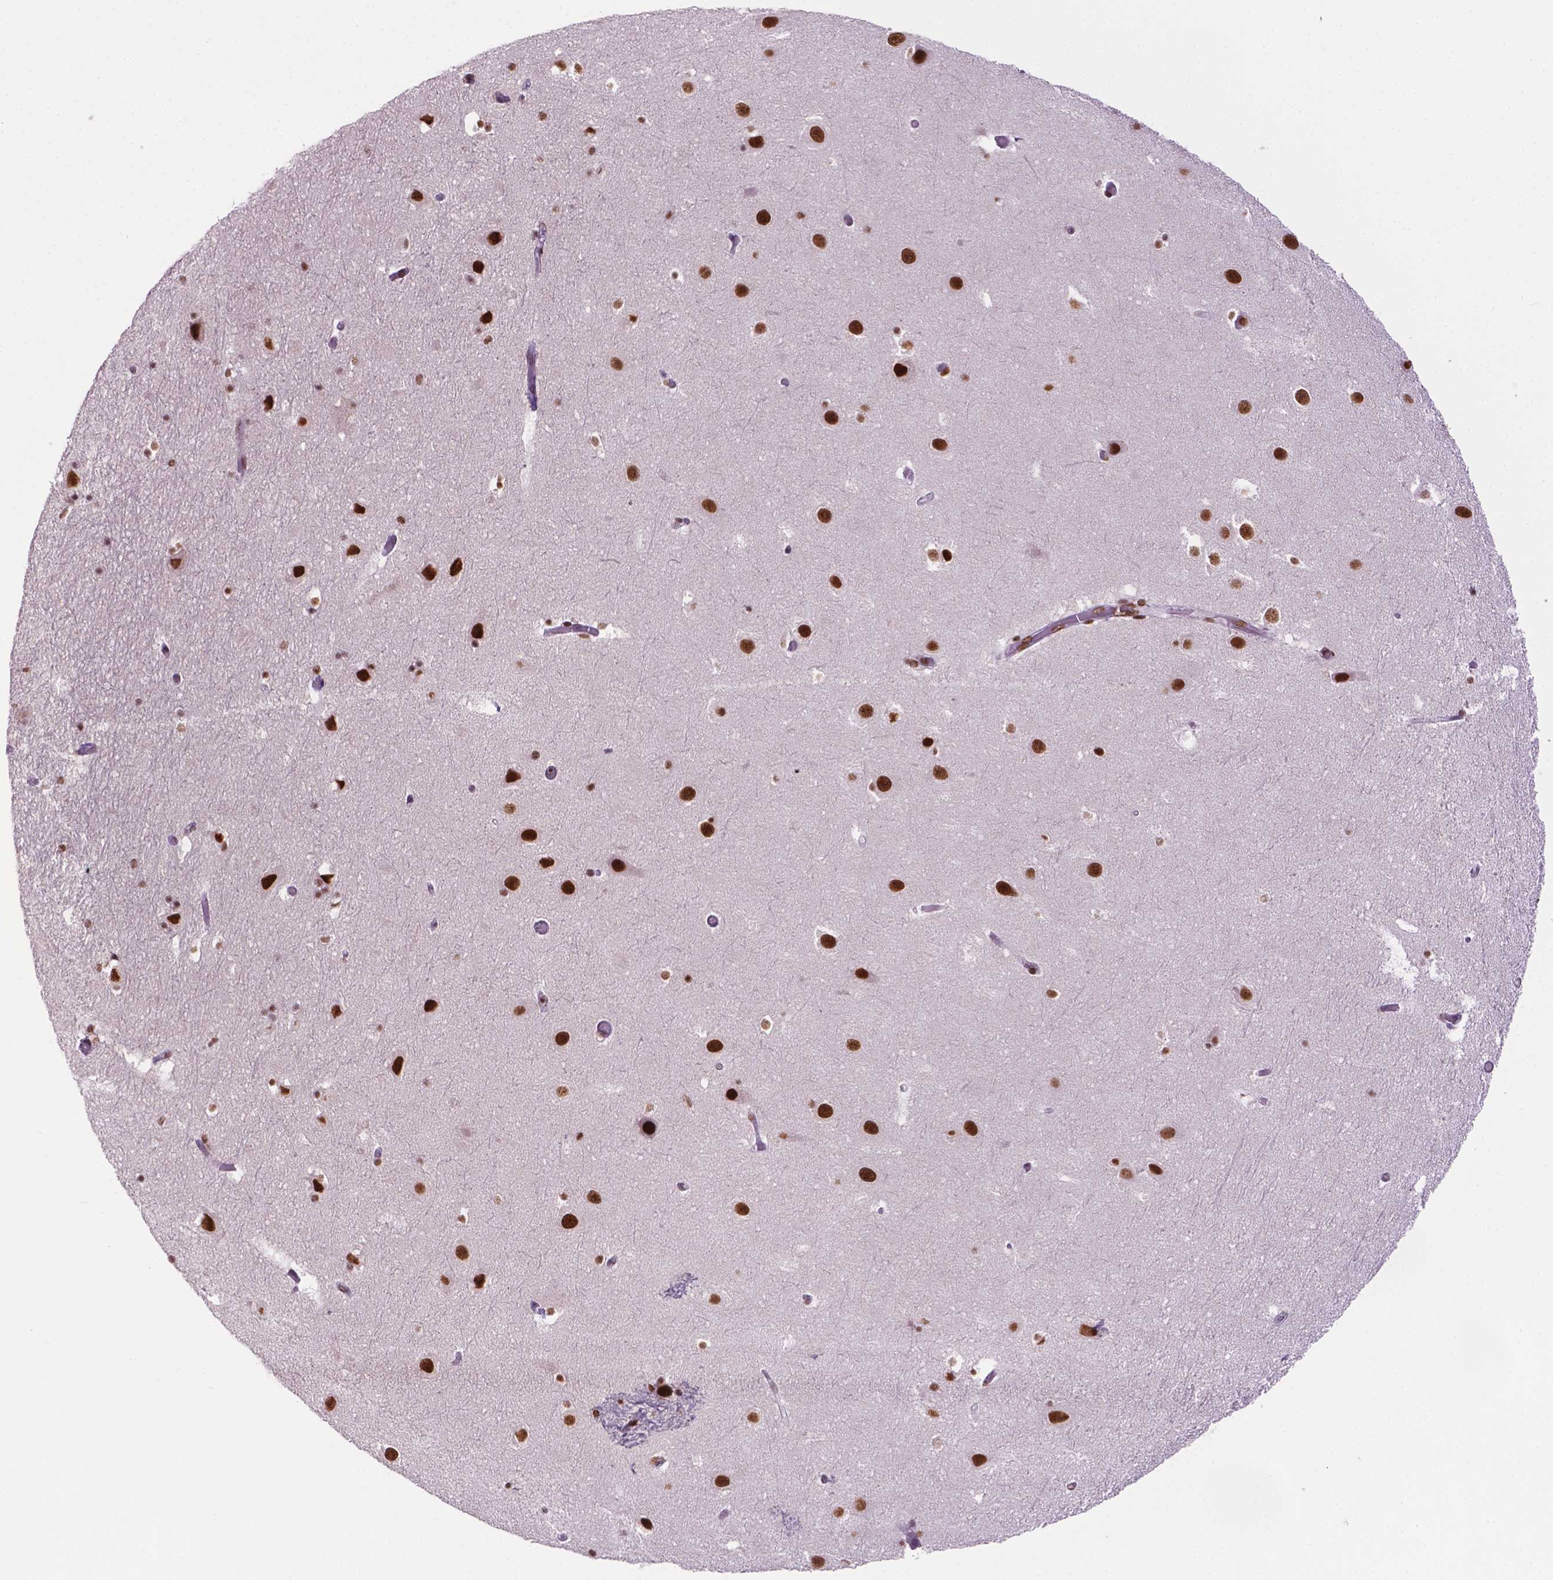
{"staining": {"intensity": "weak", "quantity": ">75%", "location": "nuclear"}, "tissue": "hippocampus", "cell_type": "Glial cells", "image_type": "normal", "snomed": [{"axis": "morphology", "description": "Normal tissue, NOS"}, {"axis": "topography", "description": "Hippocampus"}], "caption": "An image of human hippocampus stained for a protein shows weak nuclear brown staining in glial cells. (DAB IHC, brown staining for protein, blue staining for nuclei).", "gene": "MLH1", "patient": {"sex": "male", "age": 26}}